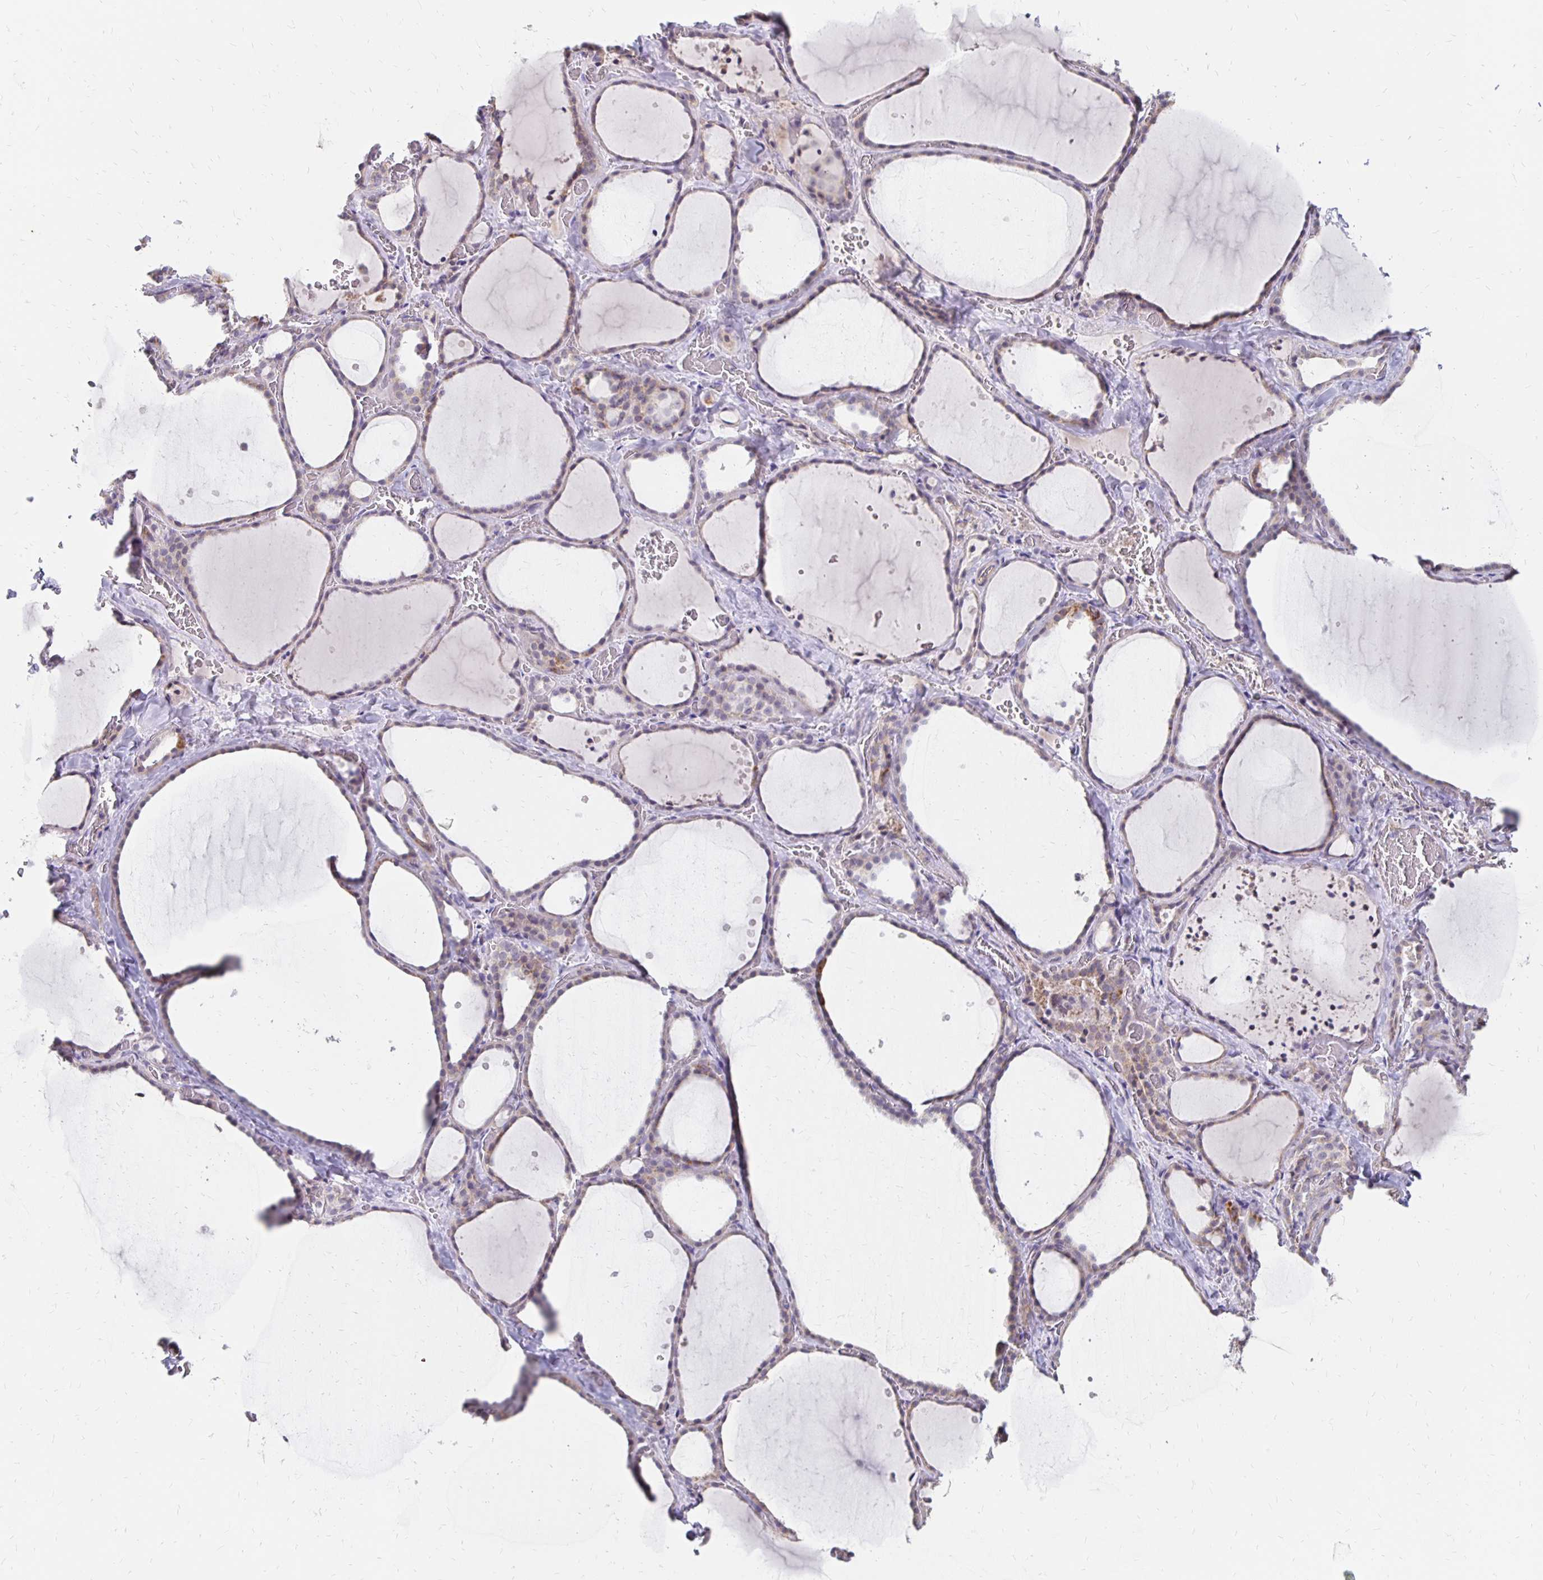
{"staining": {"intensity": "weak", "quantity": ">75%", "location": "cytoplasmic/membranous"}, "tissue": "thyroid gland", "cell_type": "Glandular cells", "image_type": "normal", "snomed": [{"axis": "morphology", "description": "Normal tissue, NOS"}, {"axis": "topography", "description": "Thyroid gland"}], "caption": "Protein expression analysis of unremarkable human thyroid gland reveals weak cytoplasmic/membranous staining in about >75% of glandular cells.", "gene": "ATOSB", "patient": {"sex": "female", "age": 36}}